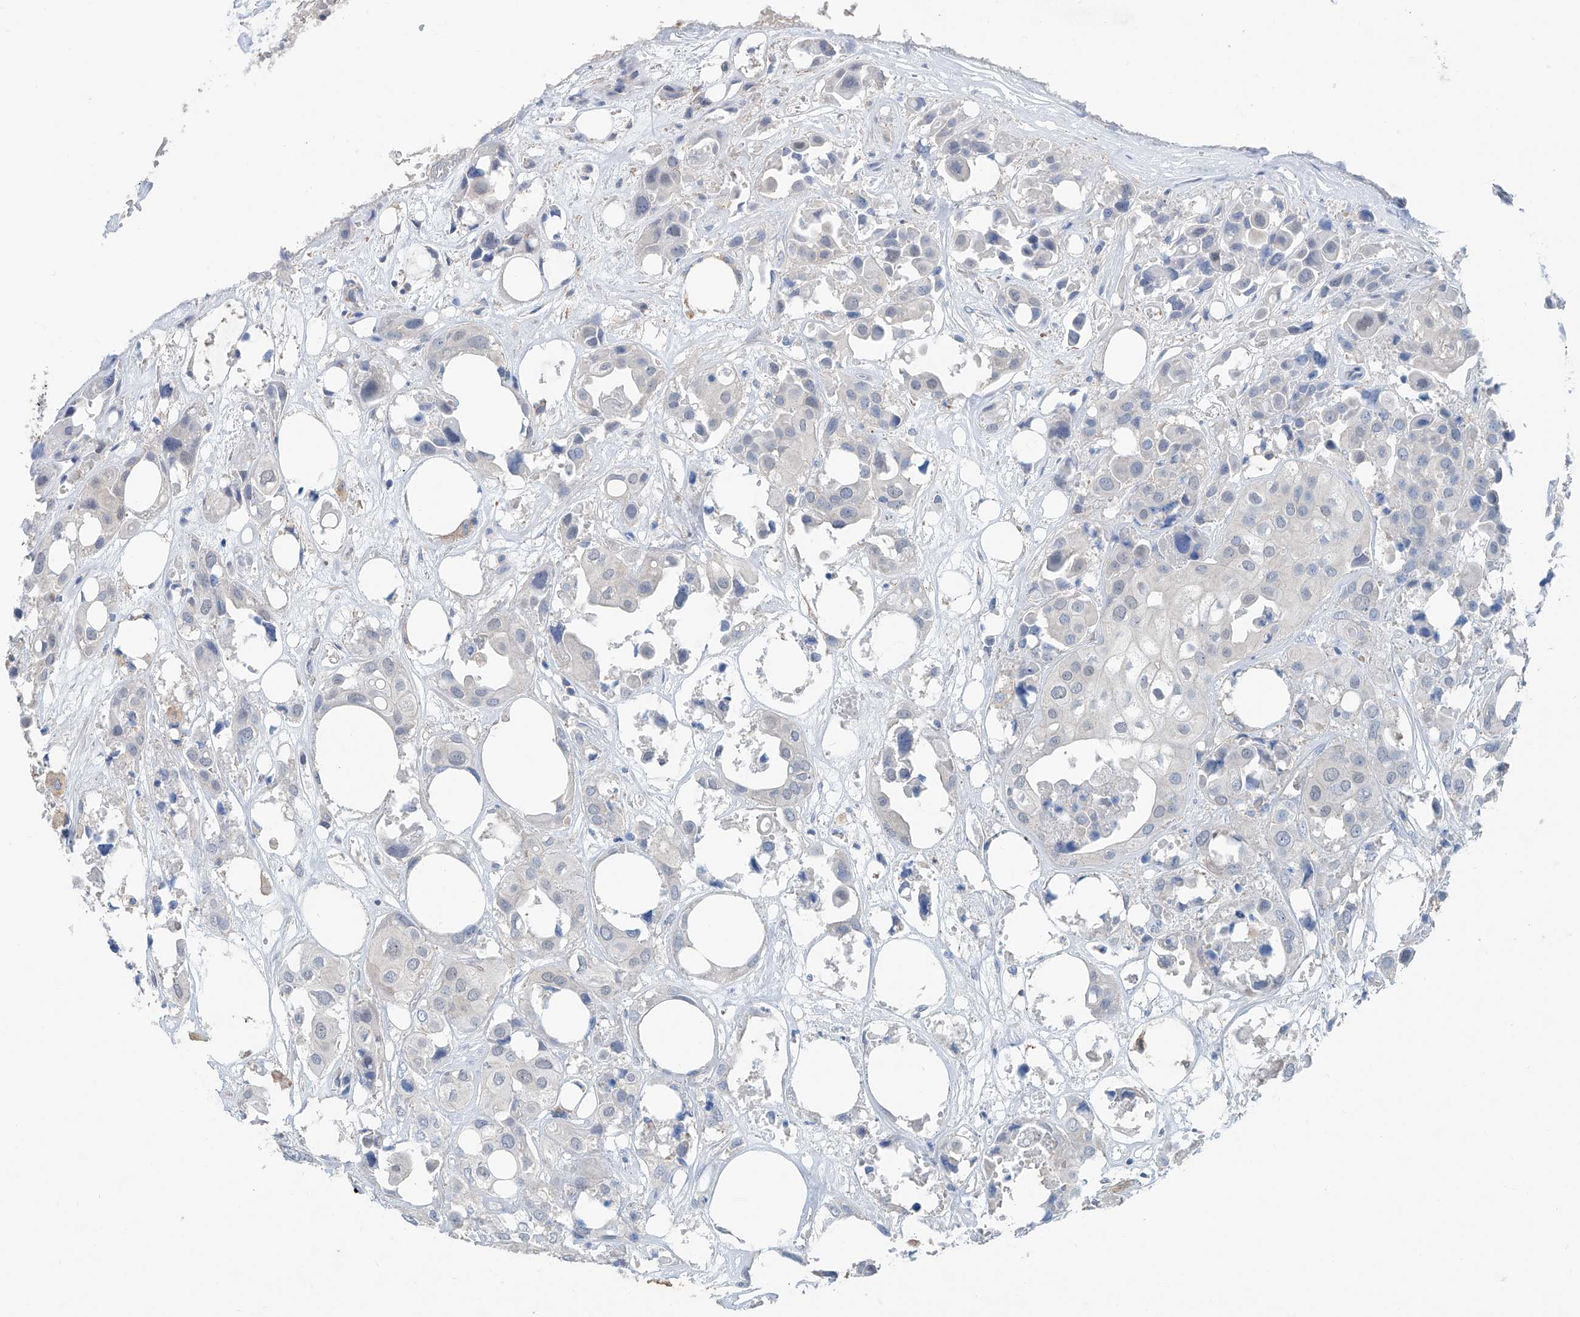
{"staining": {"intensity": "negative", "quantity": "none", "location": "none"}, "tissue": "urothelial cancer", "cell_type": "Tumor cells", "image_type": "cancer", "snomed": [{"axis": "morphology", "description": "Urothelial carcinoma, High grade"}, {"axis": "topography", "description": "Urinary bladder"}], "caption": "High magnification brightfield microscopy of urothelial cancer stained with DAB (3,3'-diaminobenzidine) (brown) and counterstained with hematoxylin (blue): tumor cells show no significant expression.", "gene": "ANKRD34A", "patient": {"sex": "male", "age": 64}}